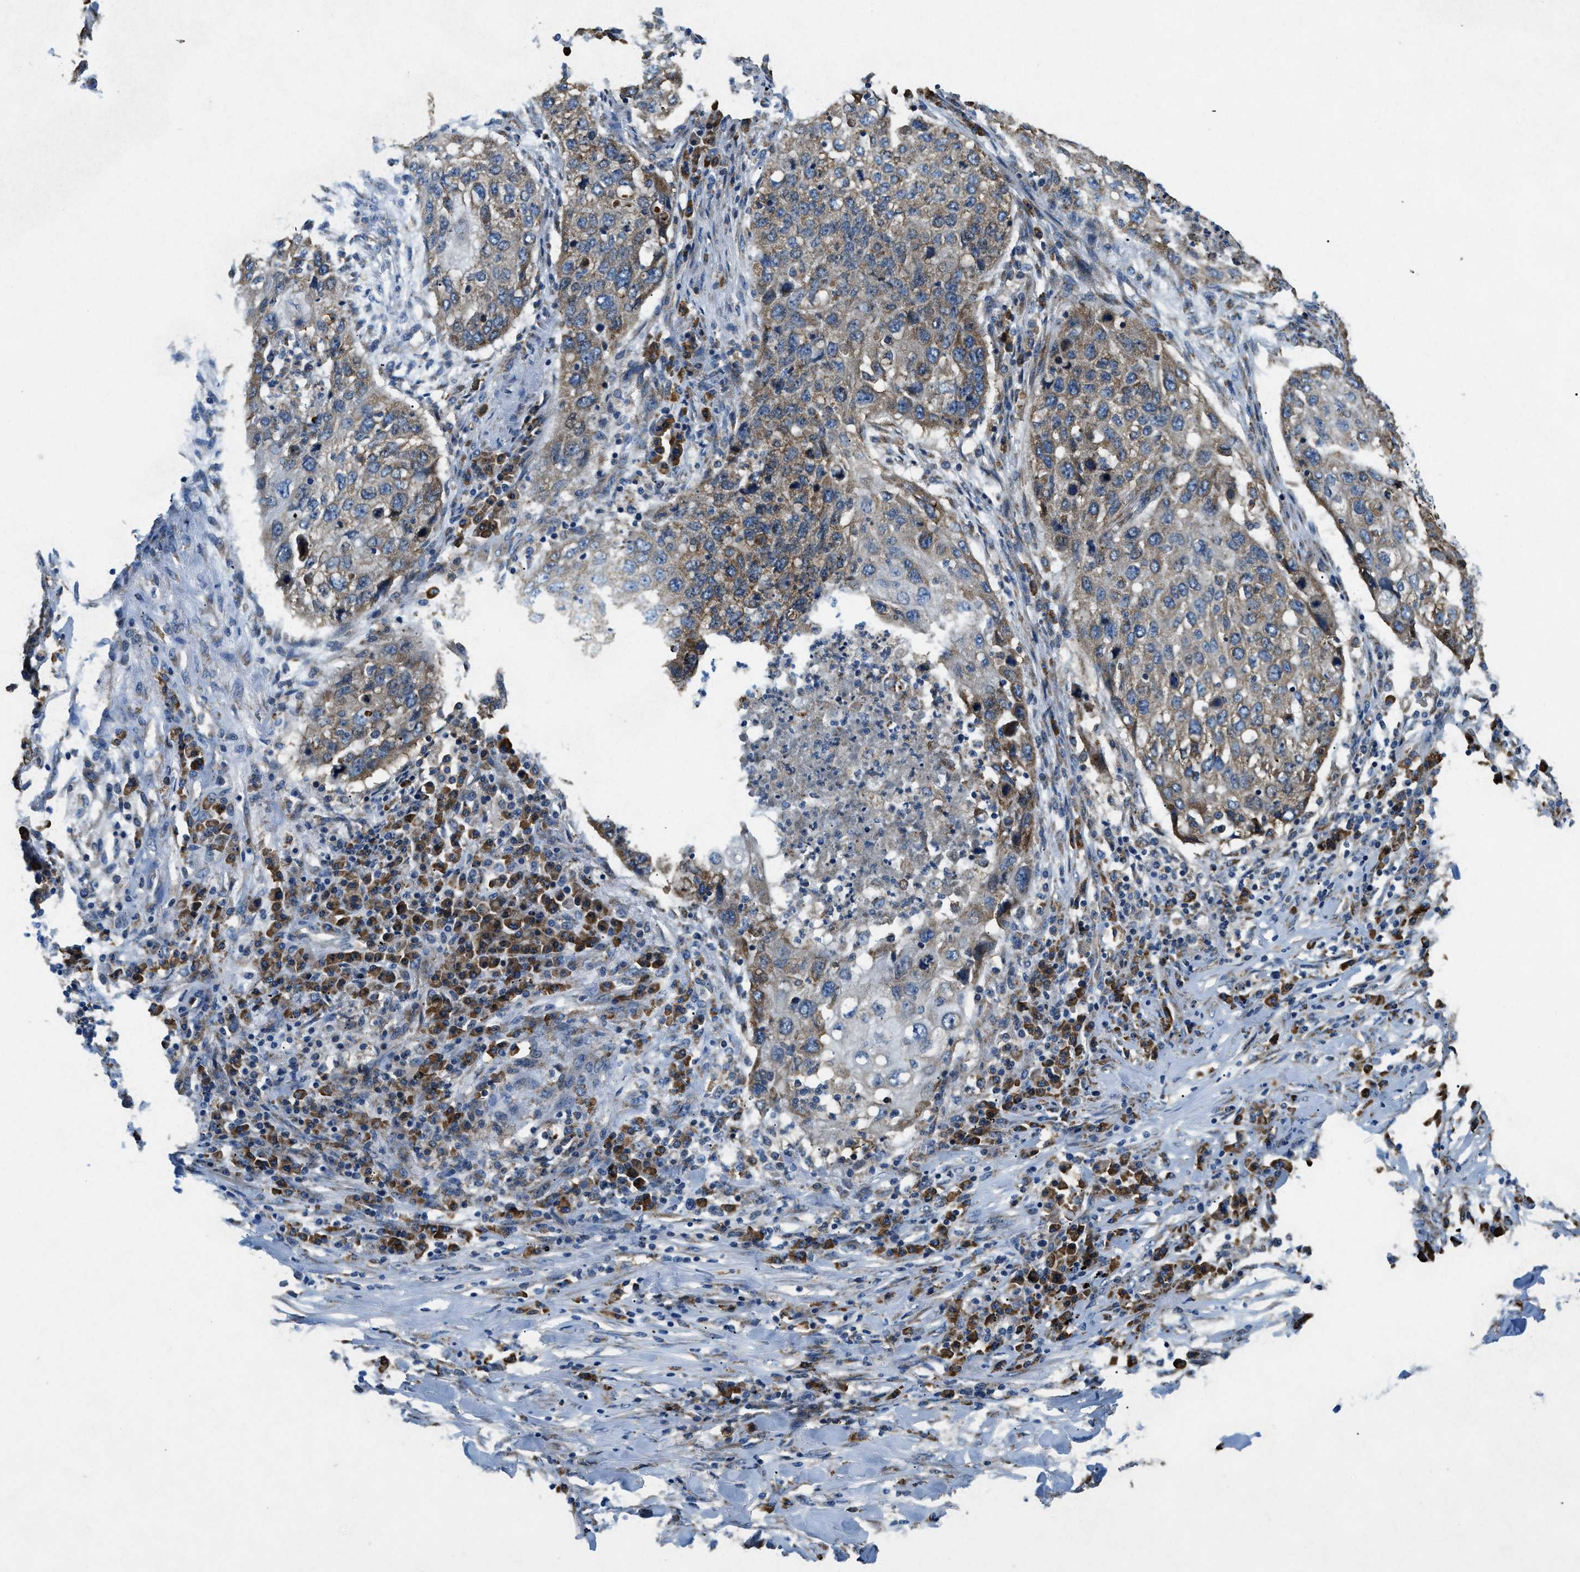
{"staining": {"intensity": "moderate", "quantity": "25%-75%", "location": "cytoplasmic/membranous"}, "tissue": "lung cancer", "cell_type": "Tumor cells", "image_type": "cancer", "snomed": [{"axis": "morphology", "description": "Squamous cell carcinoma, NOS"}, {"axis": "topography", "description": "Lung"}], "caption": "Protein expression analysis of human squamous cell carcinoma (lung) reveals moderate cytoplasmic/membranous expression in approximately 25%-75% of tumor cells.", "gene": "CSPG4", "patient": {"sex": "female", "age": 63}}